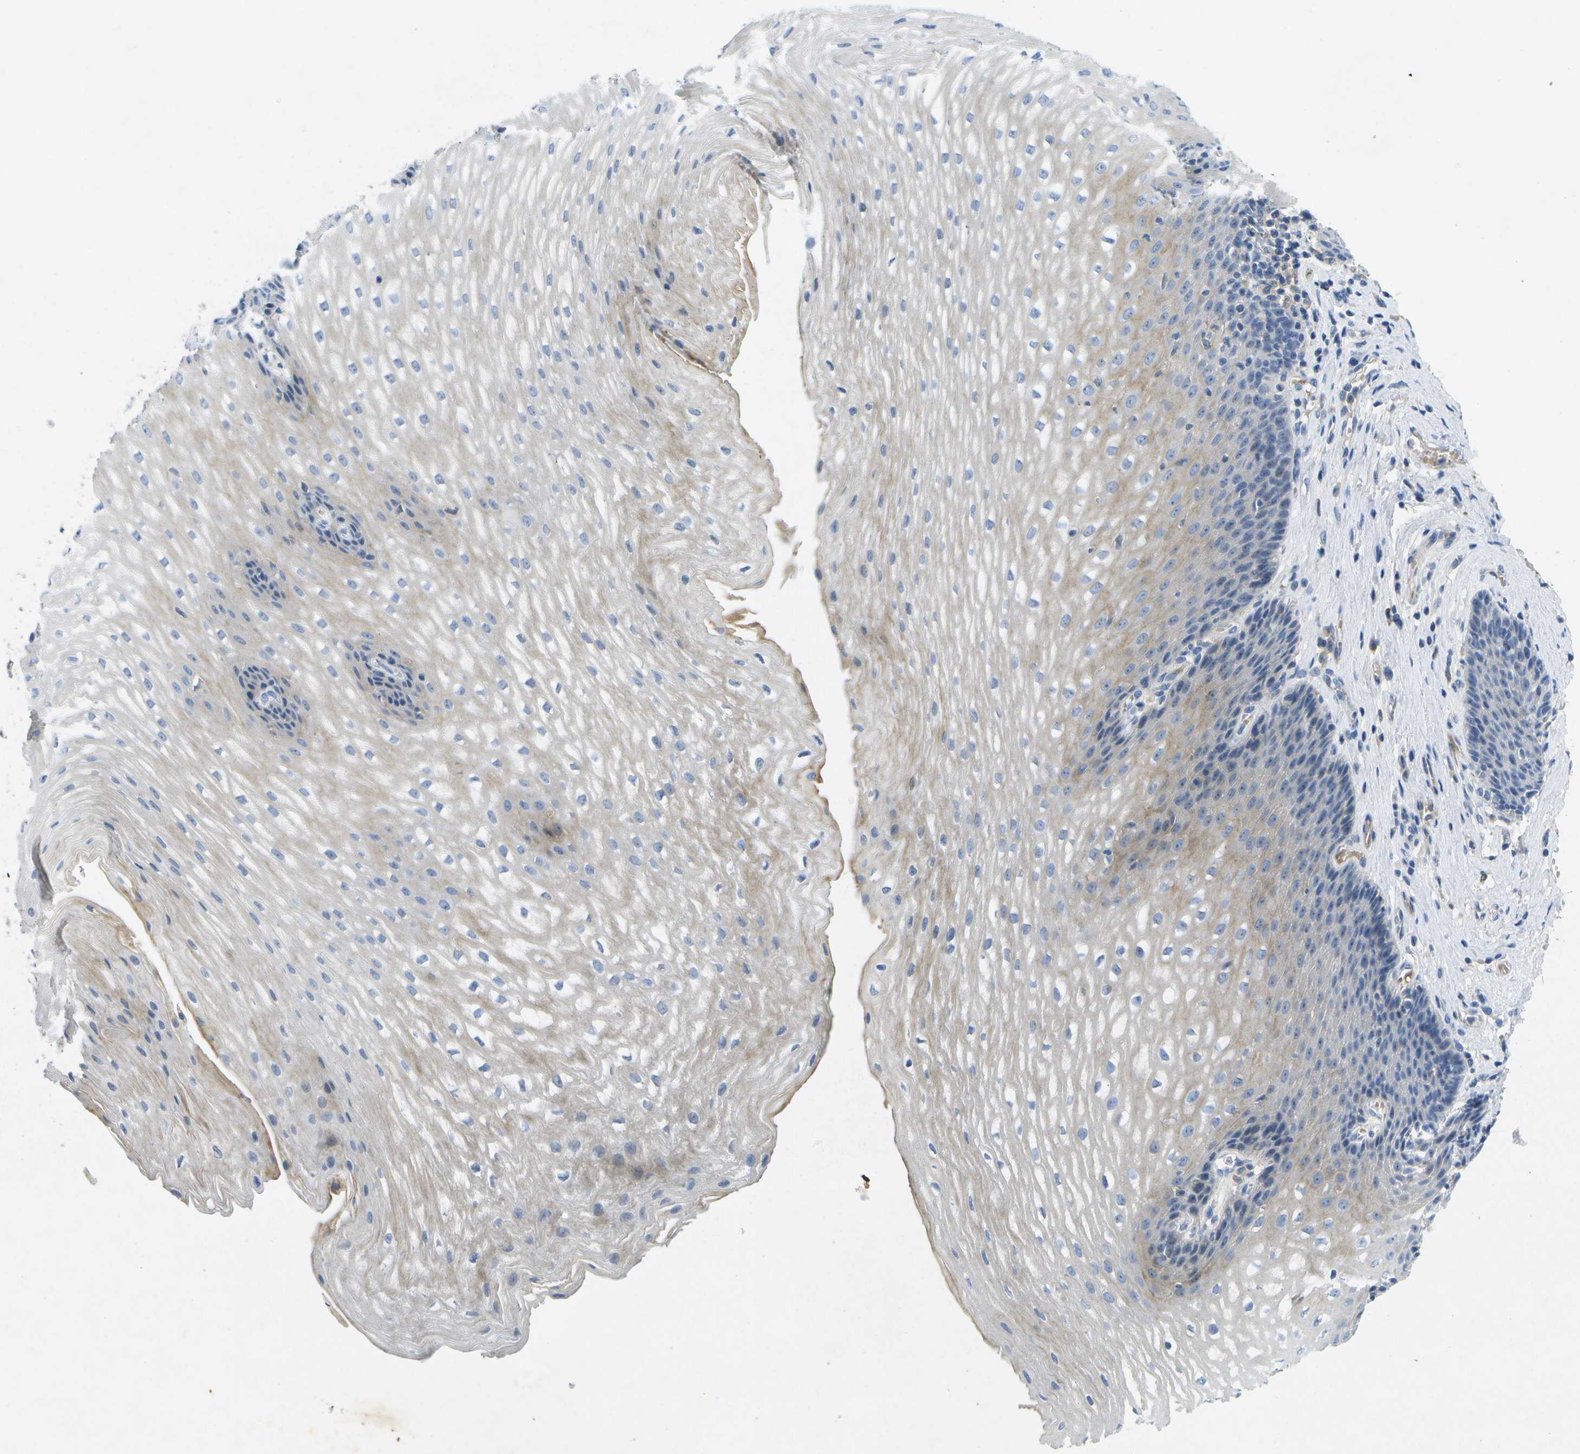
{"staining": {"intensity": "moderate", "quantity": "<25%", "location": "cytoplasmic/membranous"}, "tissue": "esophagus", "cell_type": "Squamous epithelial cells", "image_type": "normal", "snomed": [{"axis": "morphology", "description": "Normal tissue, NOS"}, {"axis": "topography", "description": "Esophagus"}], "caption": "Protein staining displays moderate cytoplasmic/membranous expression in approximately <25% of squamous epithelial cells in benign esophagus. (DAB (3,3'-diaminobenzidine) IHC, brown staining for protein, blue staining for nuclei).", "gene": "LIPG", "patient": {"sex": "male", "age": 48}}